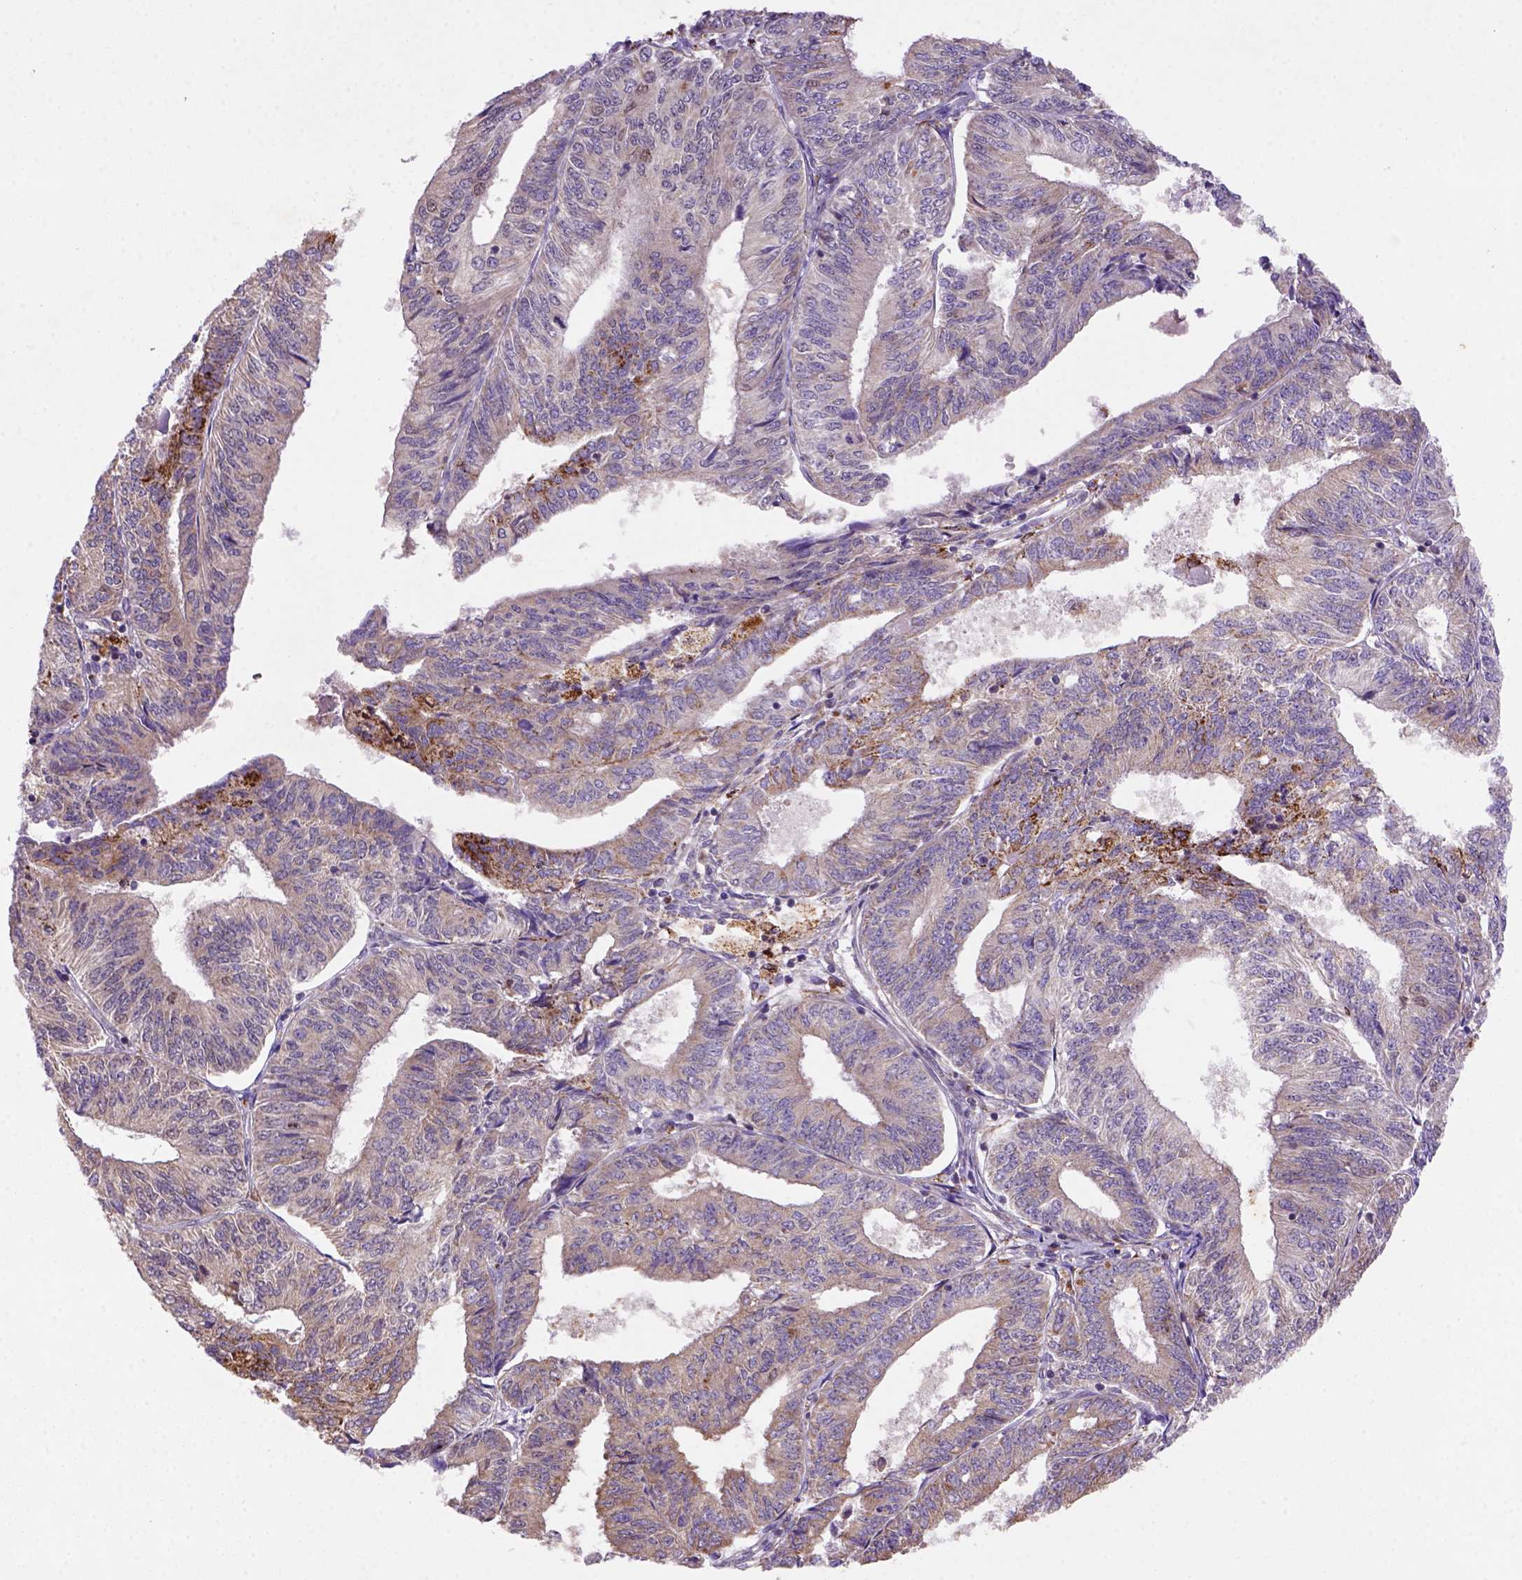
{"staining": {"intensity": "moderate", "quantity": "25%-75%", "location": "cytoplasmic/membranous"}, "tissue": "endometrial cancer", "cell_type": "Tumor cells", "image_type": "cancer", "snomed": [{"axis": "morphology", "description": "Adenocarcinoma, NOS"}, {"axis": "topography", "description": "Endometrium"}], "caption": "This image displays immunohistochemistry staining of human endometrial cancer, with medium moderate cytoplasmic/membranous expression in about 25%-75% of tumor cells.", "gene": "FZD7", "patient": {"sex": "female", "age": 58}}